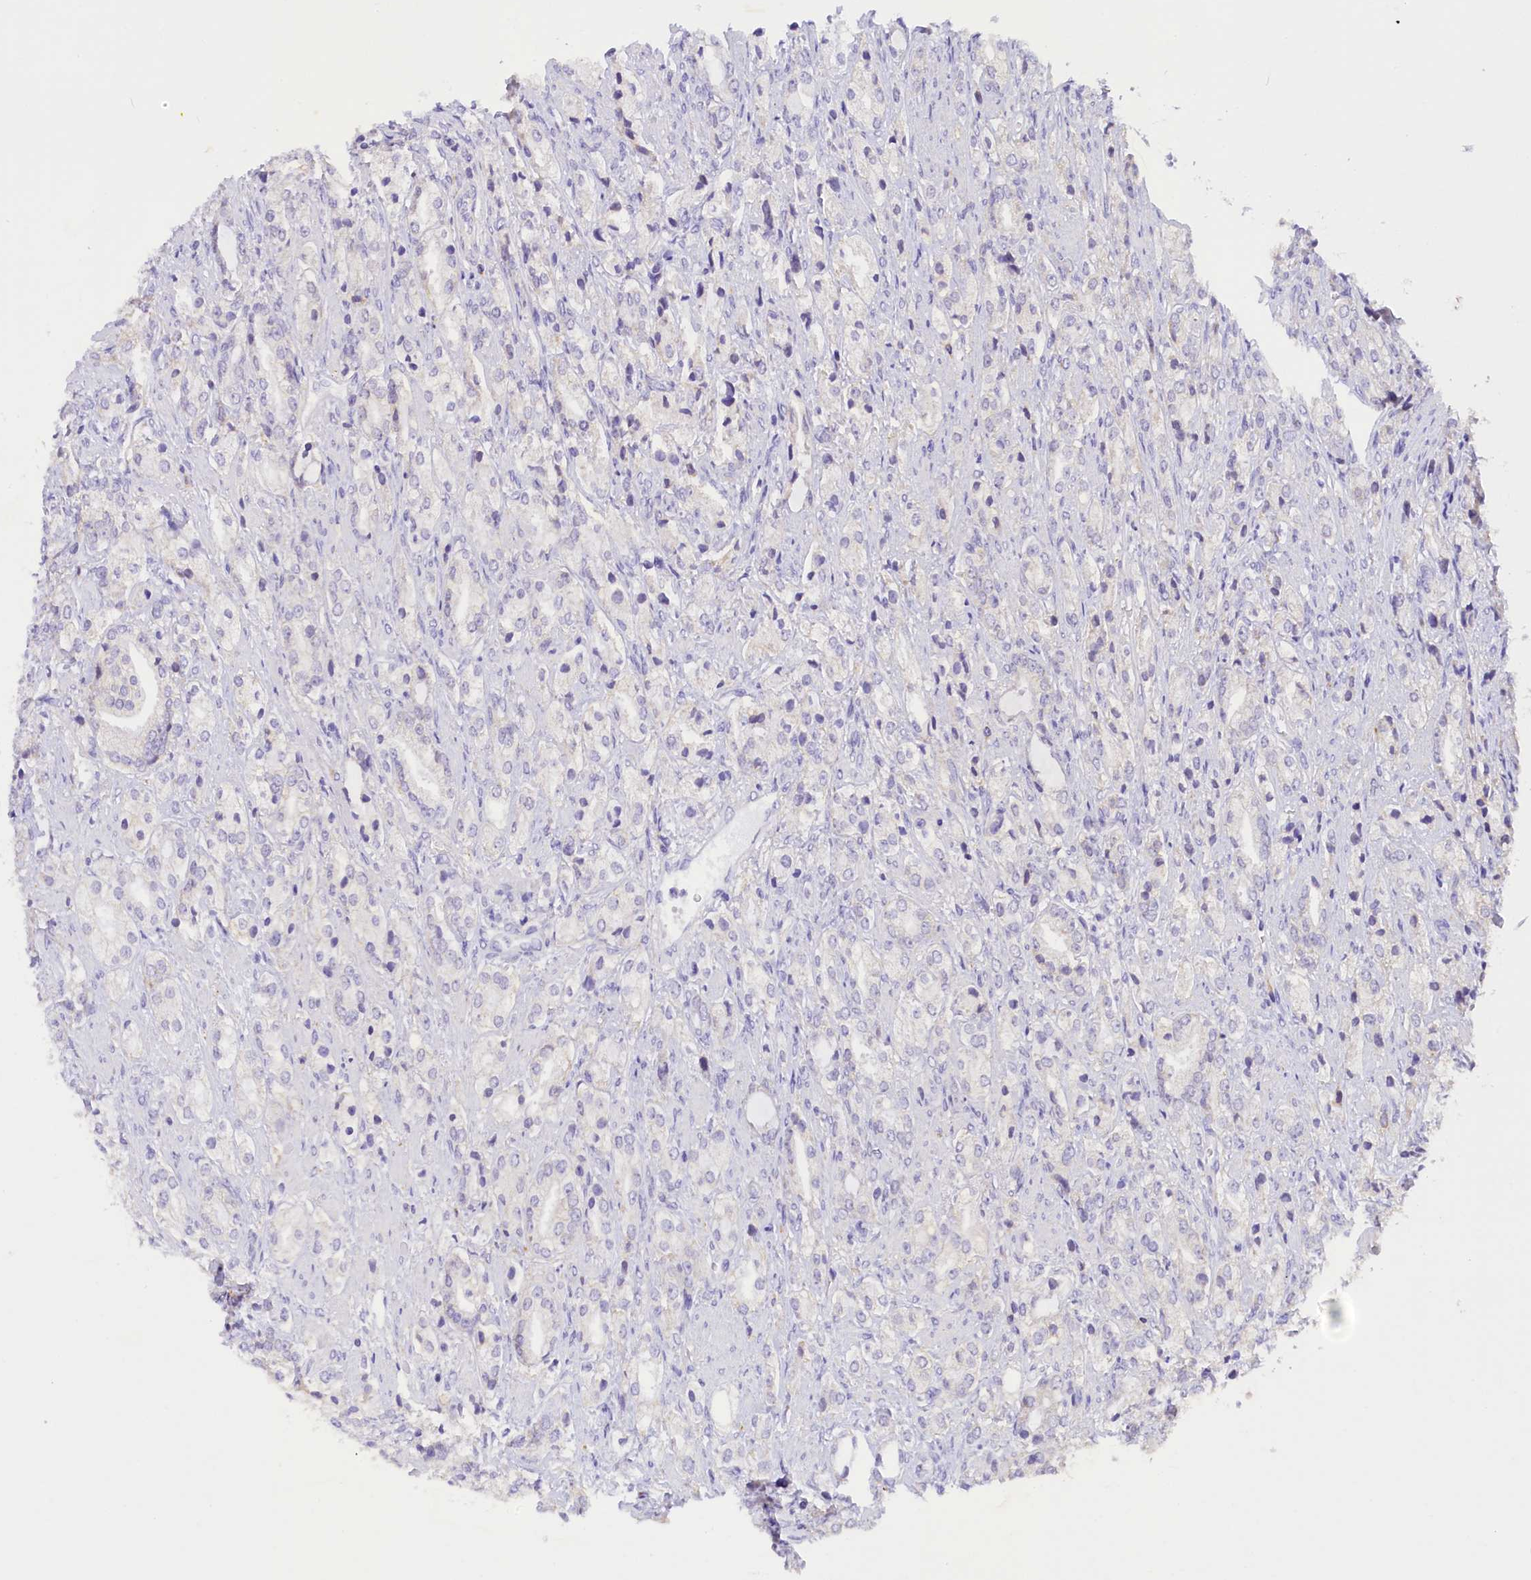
{"staining": {"intensity": "negative", "quantity": "none", "location": "none"}, "tissue": "prostate cancer", "cell_type": "Tumor cells", "image_type": "cancer", "snomed": [{"axis": "morphology", "description": "Adenocarcinoma, High grade"}, {"axis": "topography", "description": "Prostate"}], "caption": "This is an immunohistochemistry (IHC) image of human adenocarcinoma (high-grade) (prostate). There is no staining in tumor cells.", "gene": "COL6A5", "patient": {"sex": "male", "age": 50}}